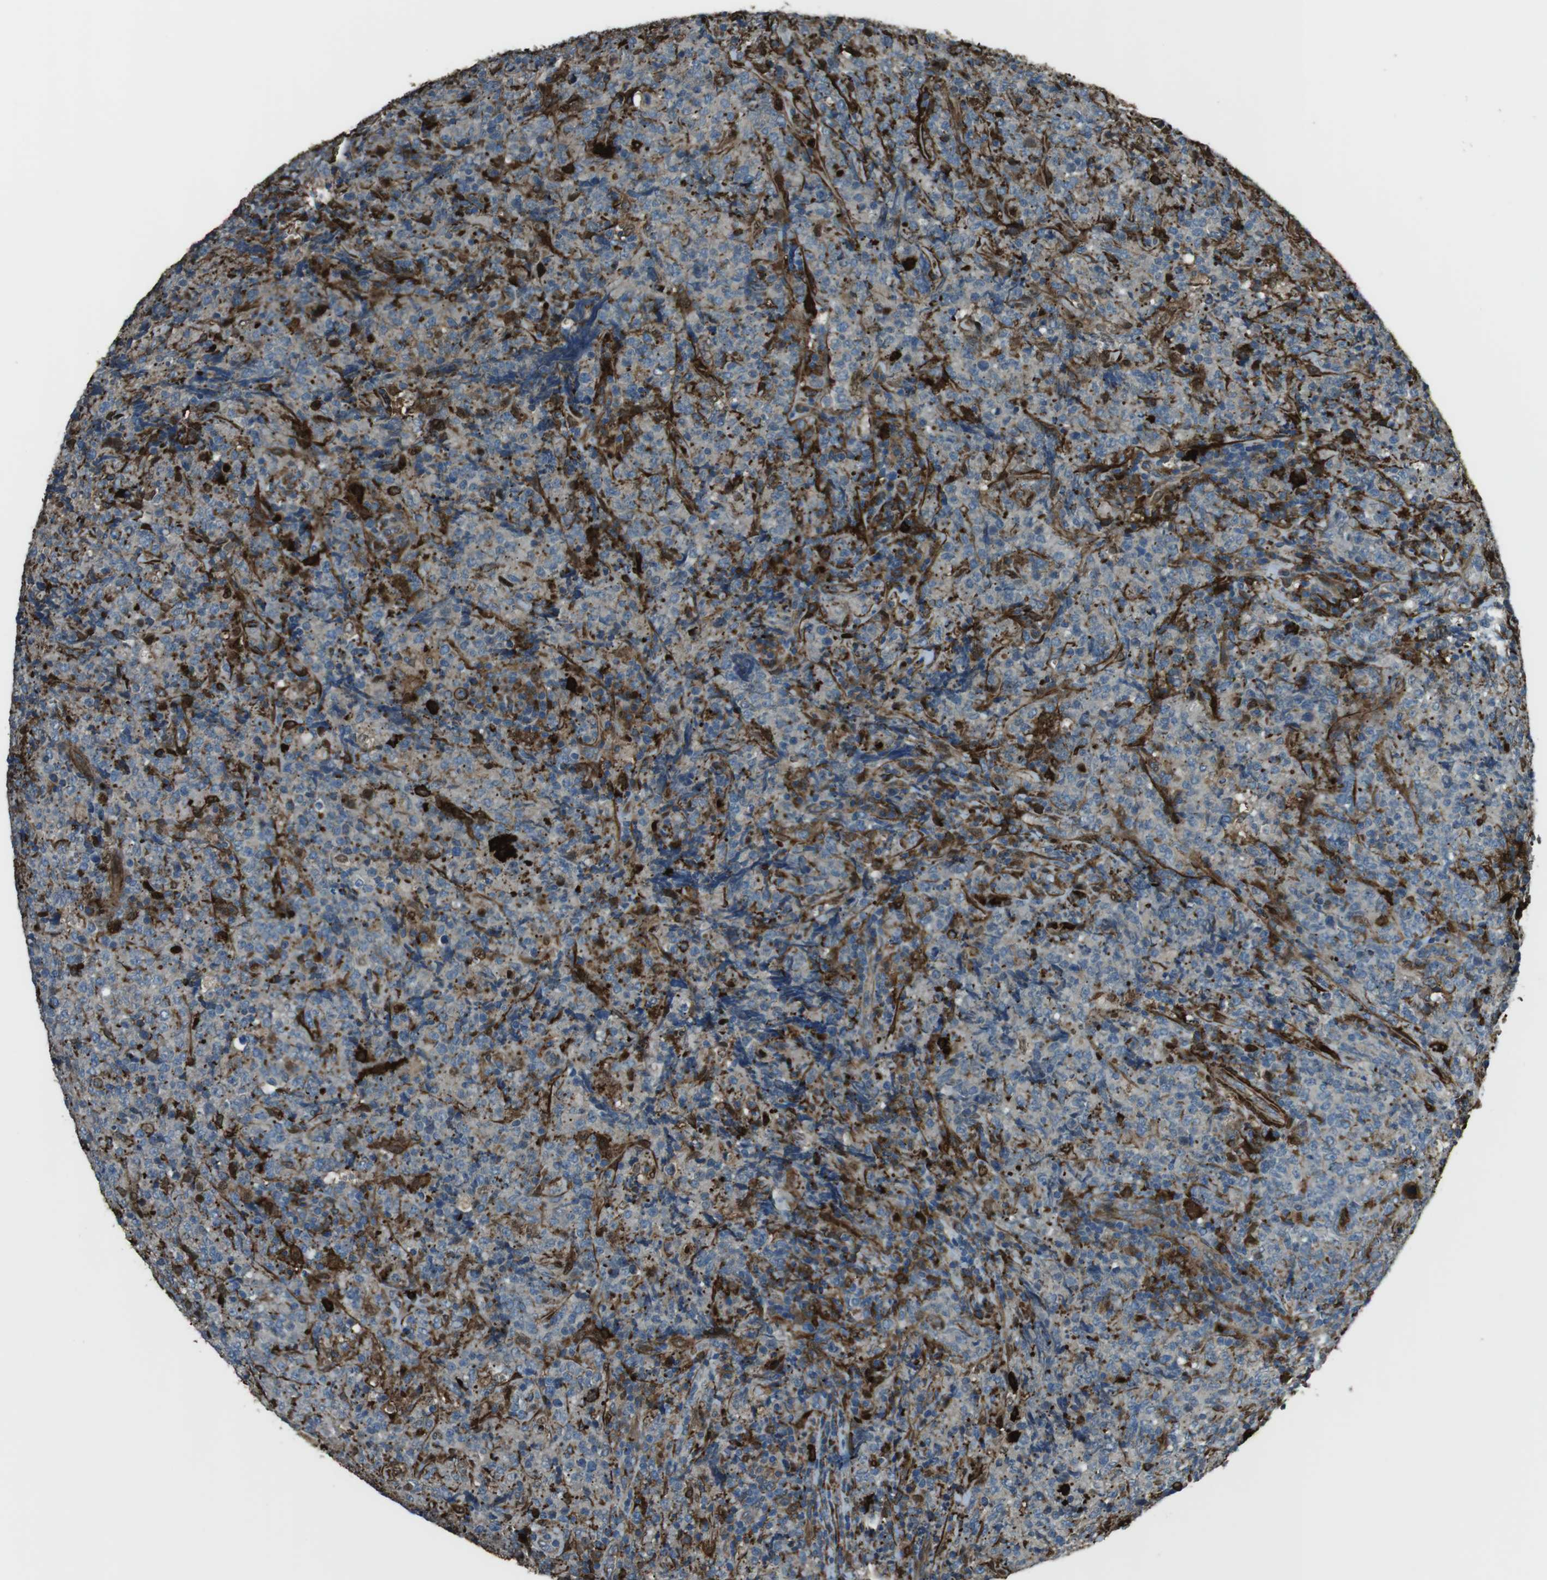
{"staining": {"intensity": "negative", "quantity": "none", "location": "none"}, "tissue": "lymphoma", "cell_type": "Tumor cells", "image_type": "cancer", "snomed": [{"axis": "morphology", "description": "Malignant lymphoma, non-Hodgkin's type, High grade"}, {"axis": "topography", "description": "Tonsil"}], "caption": "Immunohistochemistry photomicrograph of neoplastic tissue: lymphoma stained with DAB (3,3'-diaminobenzidine) exhibits no significant protein positivity in tumor cells.", "gene": "SFT2D1", "patient": {"sex": "female", "age": 36}}